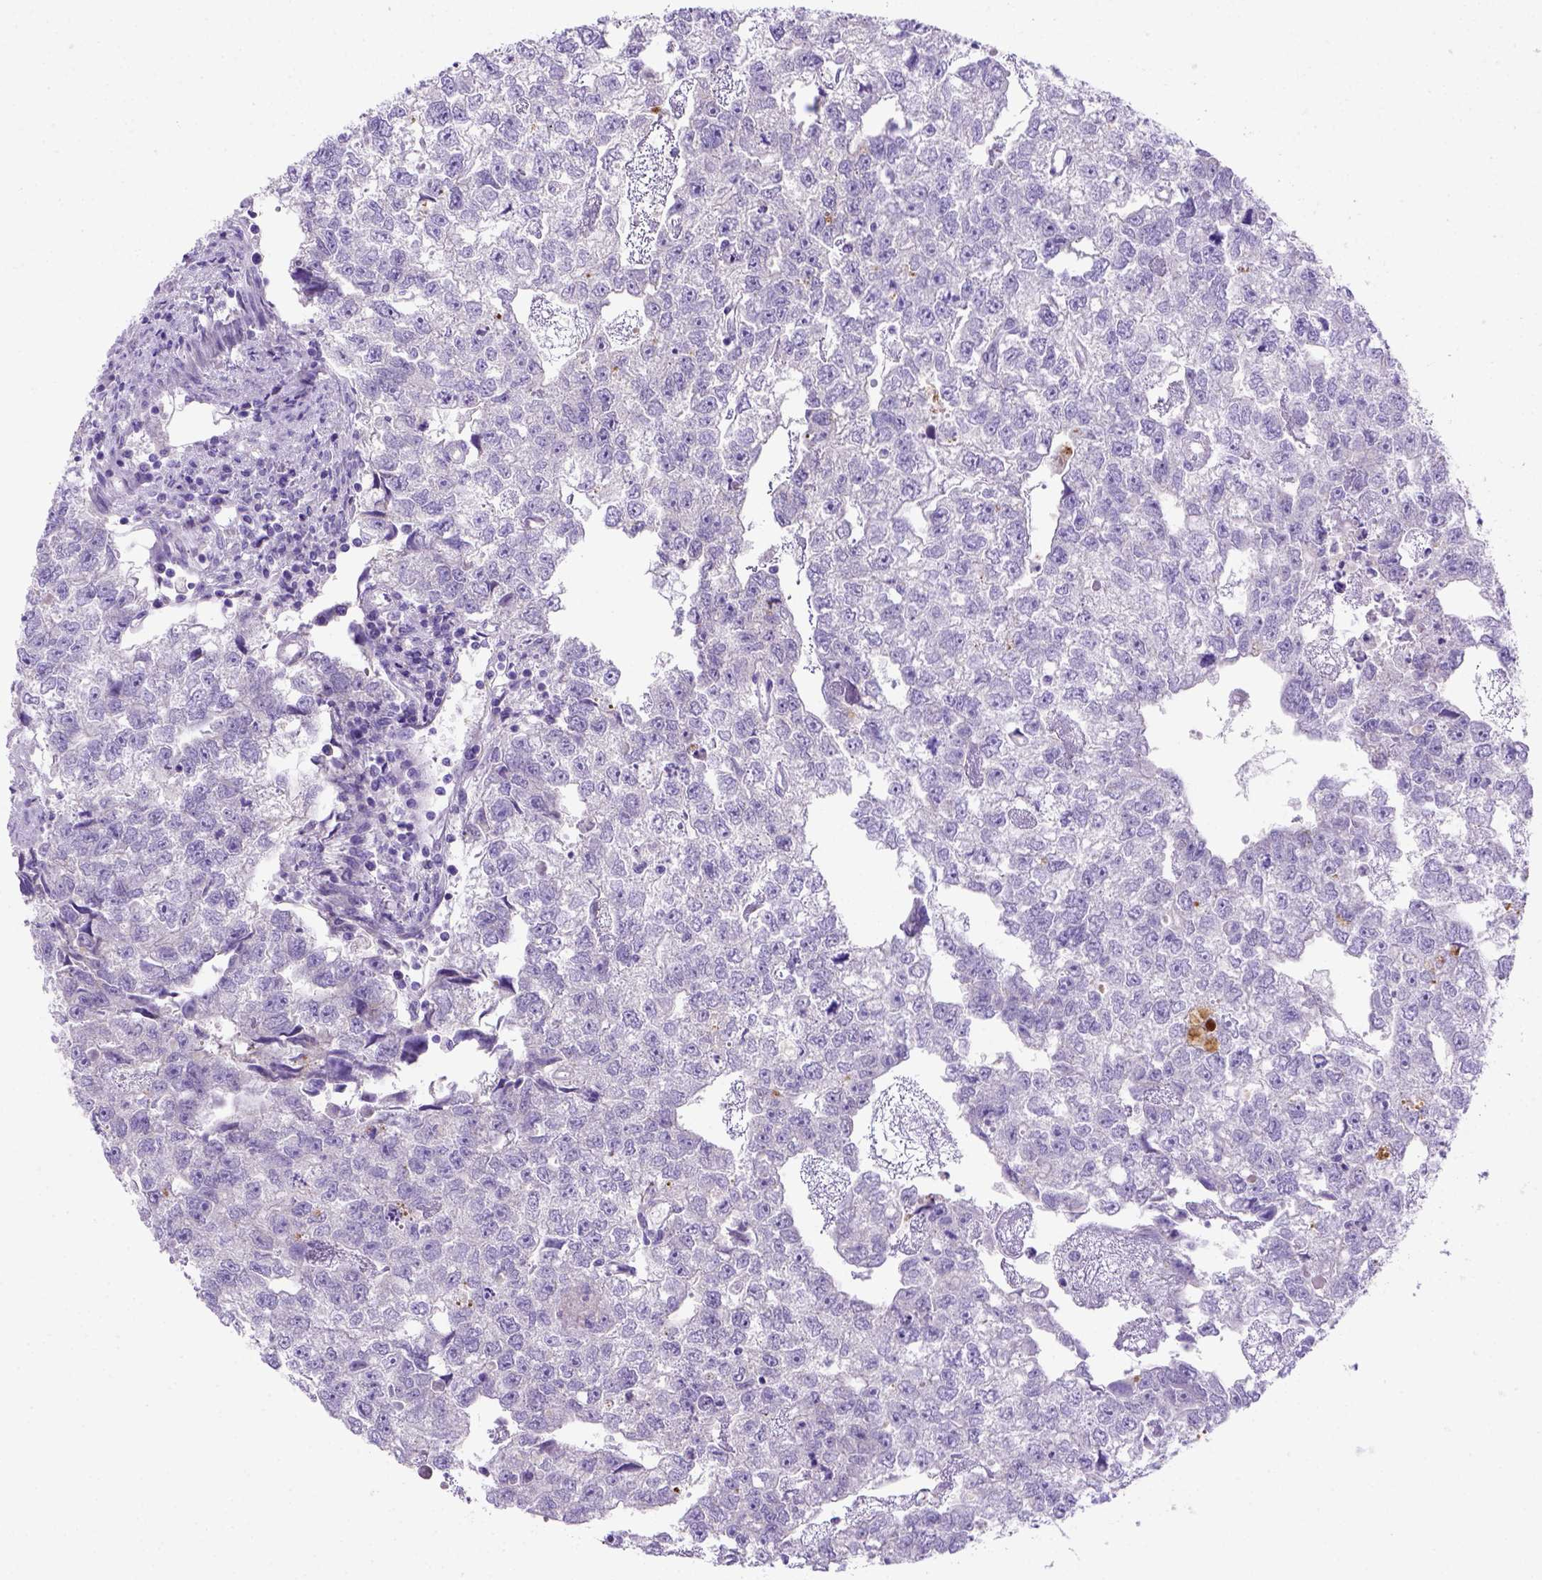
{"staining": {"intensity": "negative", "quantity": "none", "location": "none"}, "tissue": "testis cancer", "cell_type": "Tumor cells", "image_type": "cancer", "snomed": [{"axis": "morphology", "description": "Carcinoma, Embryonal, NOS"}, {"axis": "morphology", "description": "Teratoma, malignant, NOS"}, {"axis": "topography", "description": "Testis"}], "caption": "Tumor cells are negative for protein expression in human testis cancer.", "gene": "SIRPD", "patient": {"sex": "male", "age": 44}}